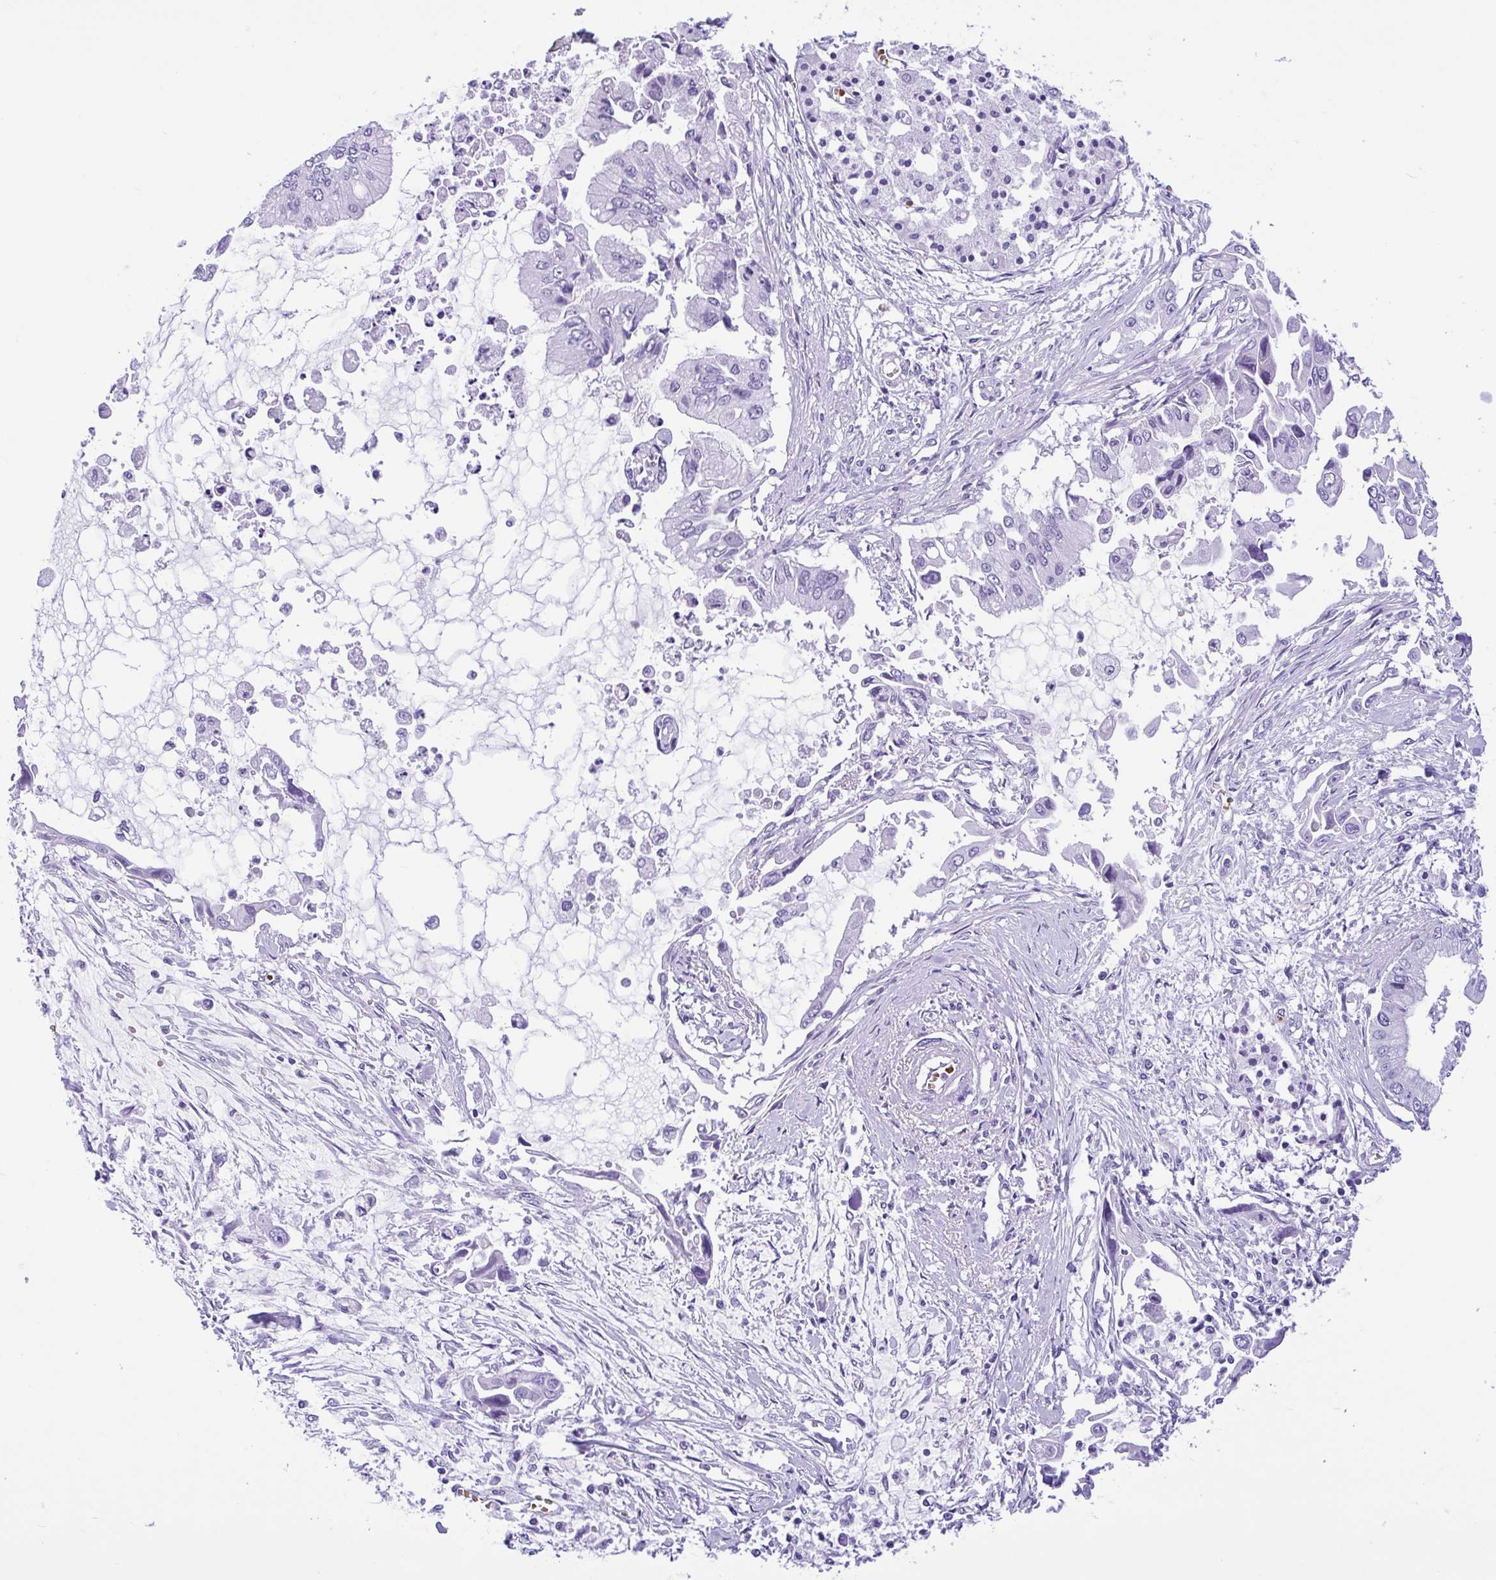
{"staining": {"intensity": "negative", "quantity": "none", "location": "none"}, "tissue": "pancreatic cancer", "cell_type": "Tumor cells", "image_type": "cancer", "snomed": [{"axis": "morphology", "description": "Adenocarcinoma, NOS"}, {"axis": "topography", "description": "Pancreas"}], "caption": "An image of human pancreatic cancer (adenocarcinoma) is negative for staining in tumor cells. (DAB (3,3'-diaminobenzidine) immunohistochemistry visualized using brightfield microscopy, high magnification).", "gene": "TMEM79", "patient": {"sex": "male", "age": 84}}